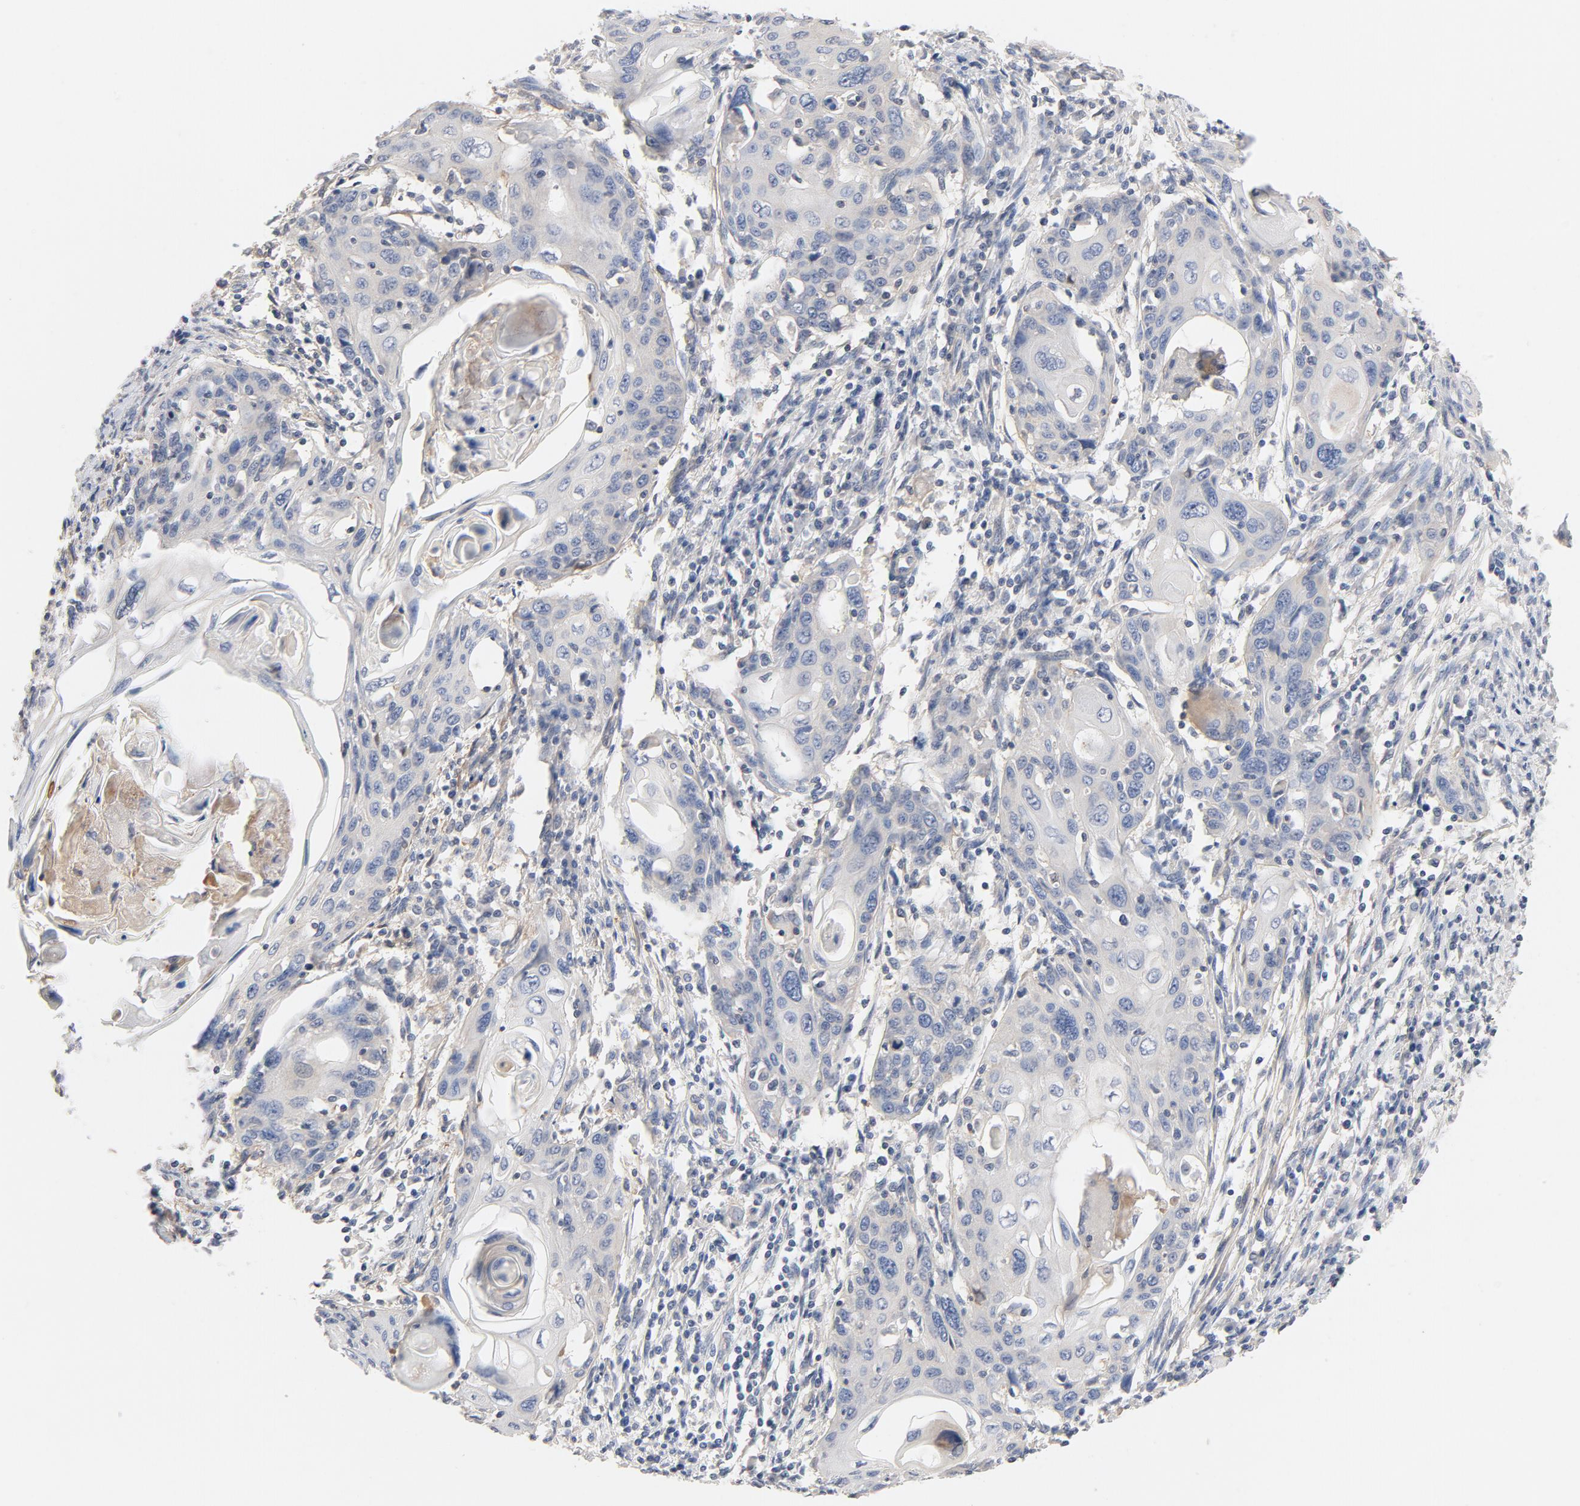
{"staining": {"intensity": "weak", "quantity": "<25%", "location": "cytoplasmic/membranous"}, "tissue": "cervical cancer", "cell_type": "Tumor cells", "image_type": "cancer", "snomed": [{"axis": "morphology", "description": "Squamous cell carcinoma, NOS"}, {"axis": "topography", "description": "Cervix"}], "caption": "IHC of human cervical squamous cell carcinoma displays no expression in tumor cells.", "gene": "STRN3", "patient": {"sex": "female", "age": 54}}